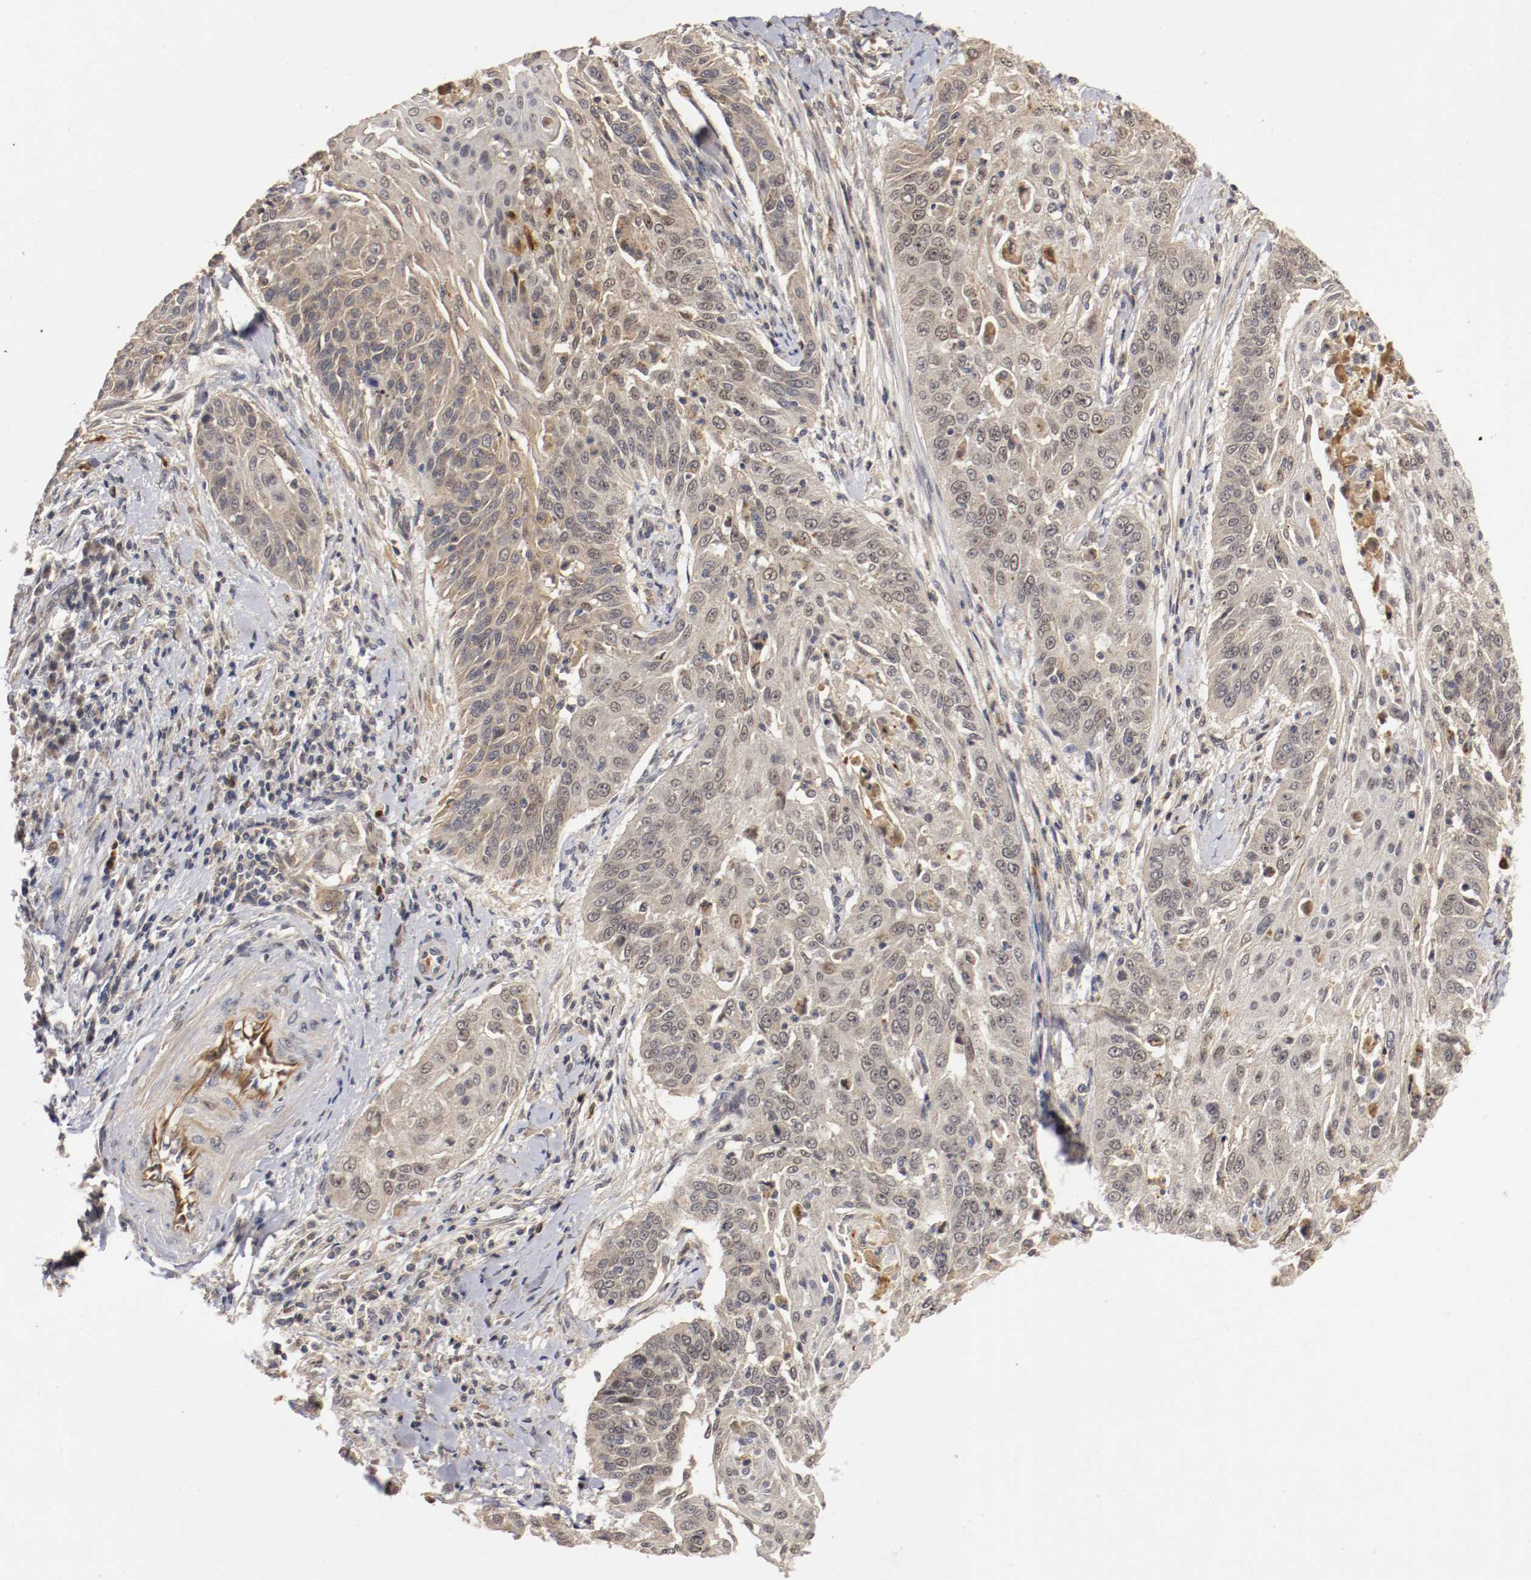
{"staining": {"intensity": "weak", "quantity": "25%-75%", "location": "cytoplasmic/membranous"}, "tissue": "cervical cancer", "cell_type": "Tumor cells", "image_type": "cancer", "snomed": [{"axis": "morphology", "description": "Squamous cell carcinoma, NOS"}, {"axis": "topography", "description": "Cervix"}], "caption": "Tumor cells show low levels of weak cytoplasmic/membranous staining in approximately 25%-75% of cells in human cervical cancer. (IHC, brightfield microscopy, high magnification).", "gene": "TNFRSF1B", "patient": {"sex": "female", "age": 33}}